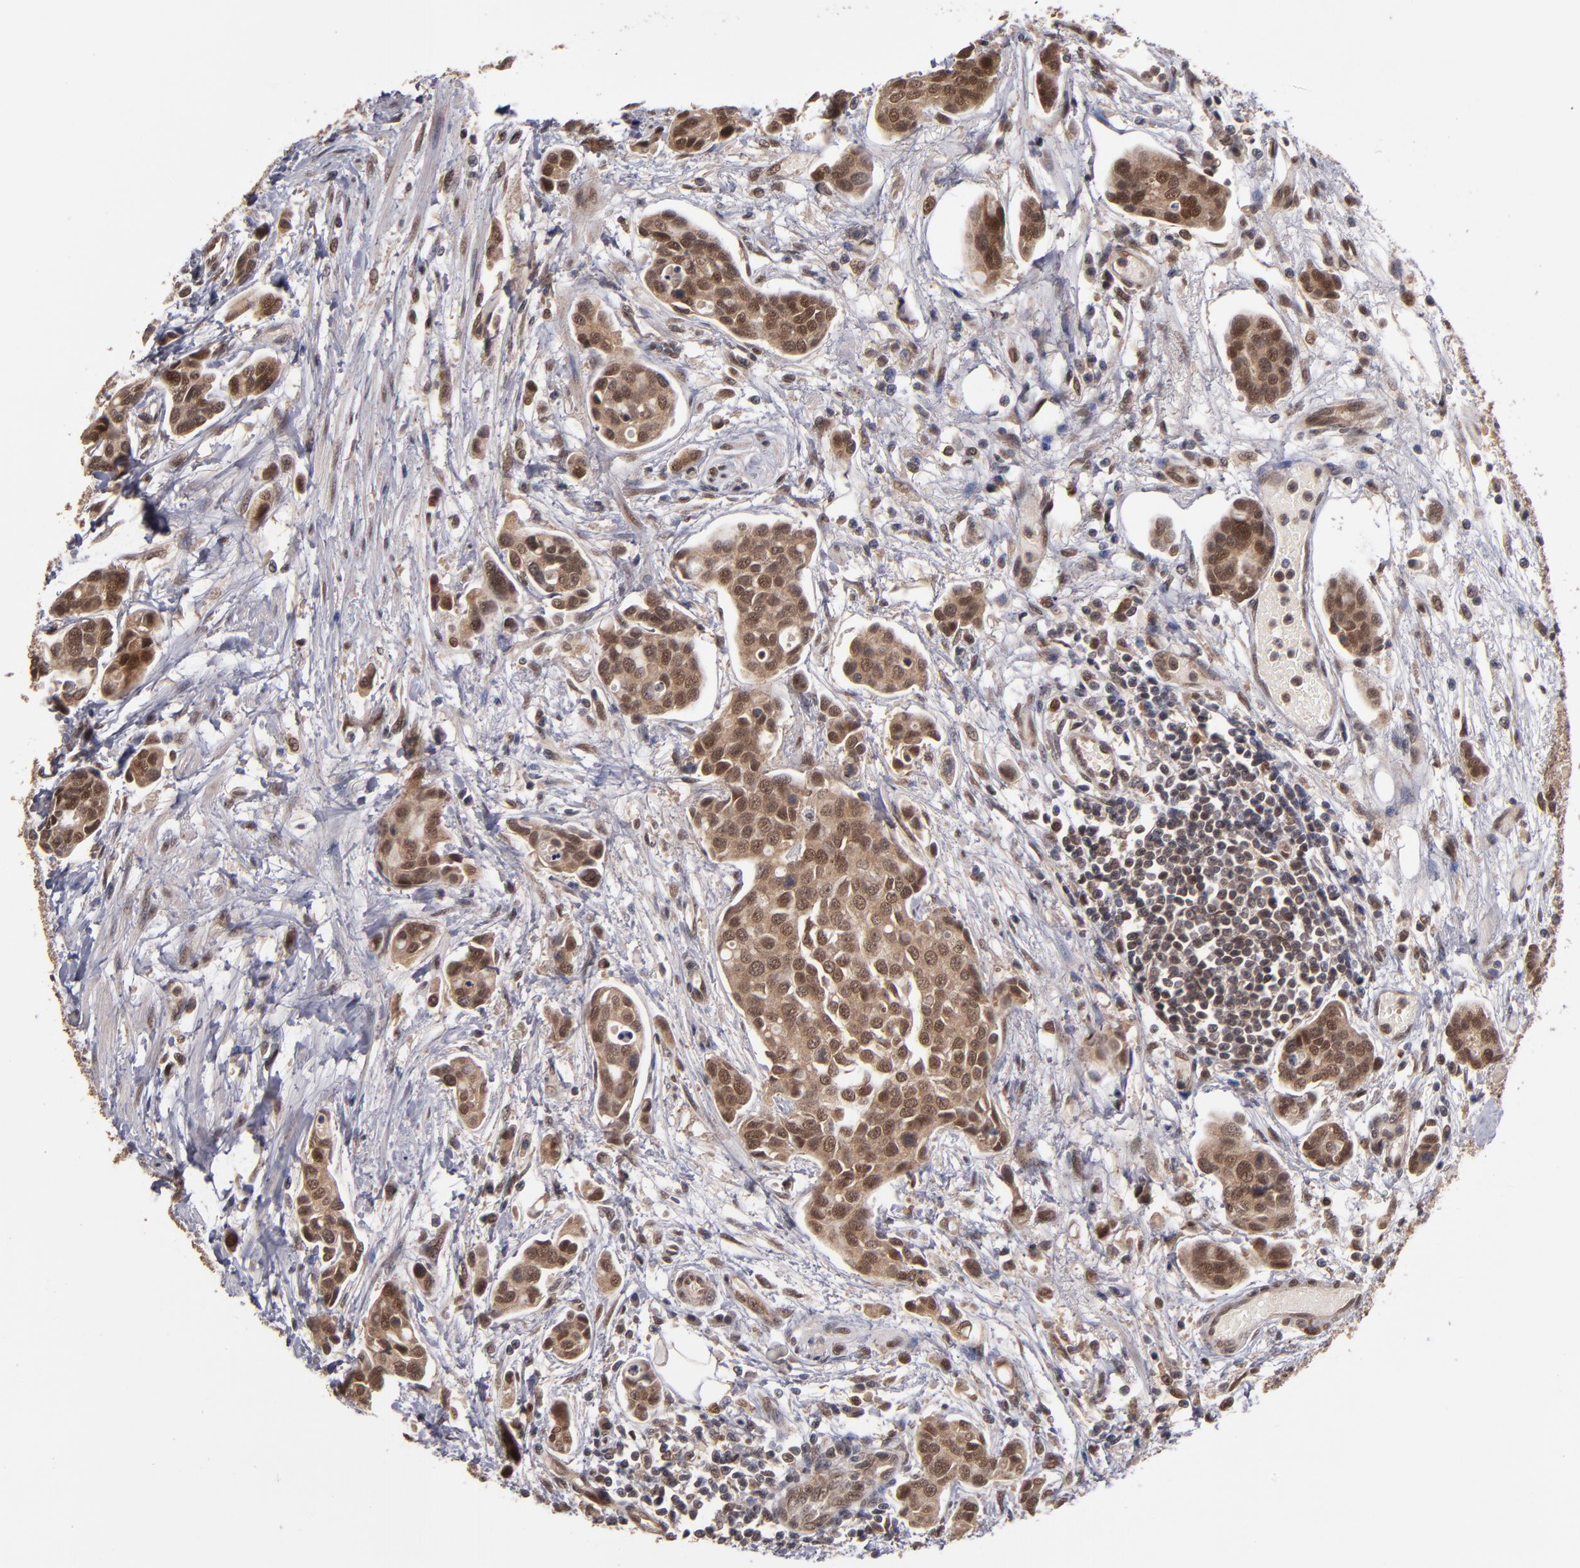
{"staining": {"intensity": "moderate", "quantity": ">75%", "location": "cytoplasmic/membranous,nuclear"}, "tissue": "urothelial cancer", "cell_type": "Tumor cells", "image_type": "cancer", "snomed": [{"axis": "morphology", "description": "Urothelial carcinoma, High grade"}, {"axis": "topography", "description": "Urinary bladder"}], "caption": "An image of urothelial cancer stained for a protein reveals moderate cytoplasmic/membranous and nuclear brown staining in tumor cells.", "gene": "CUL5", "patient": {"sex": "male", "age": 78}}